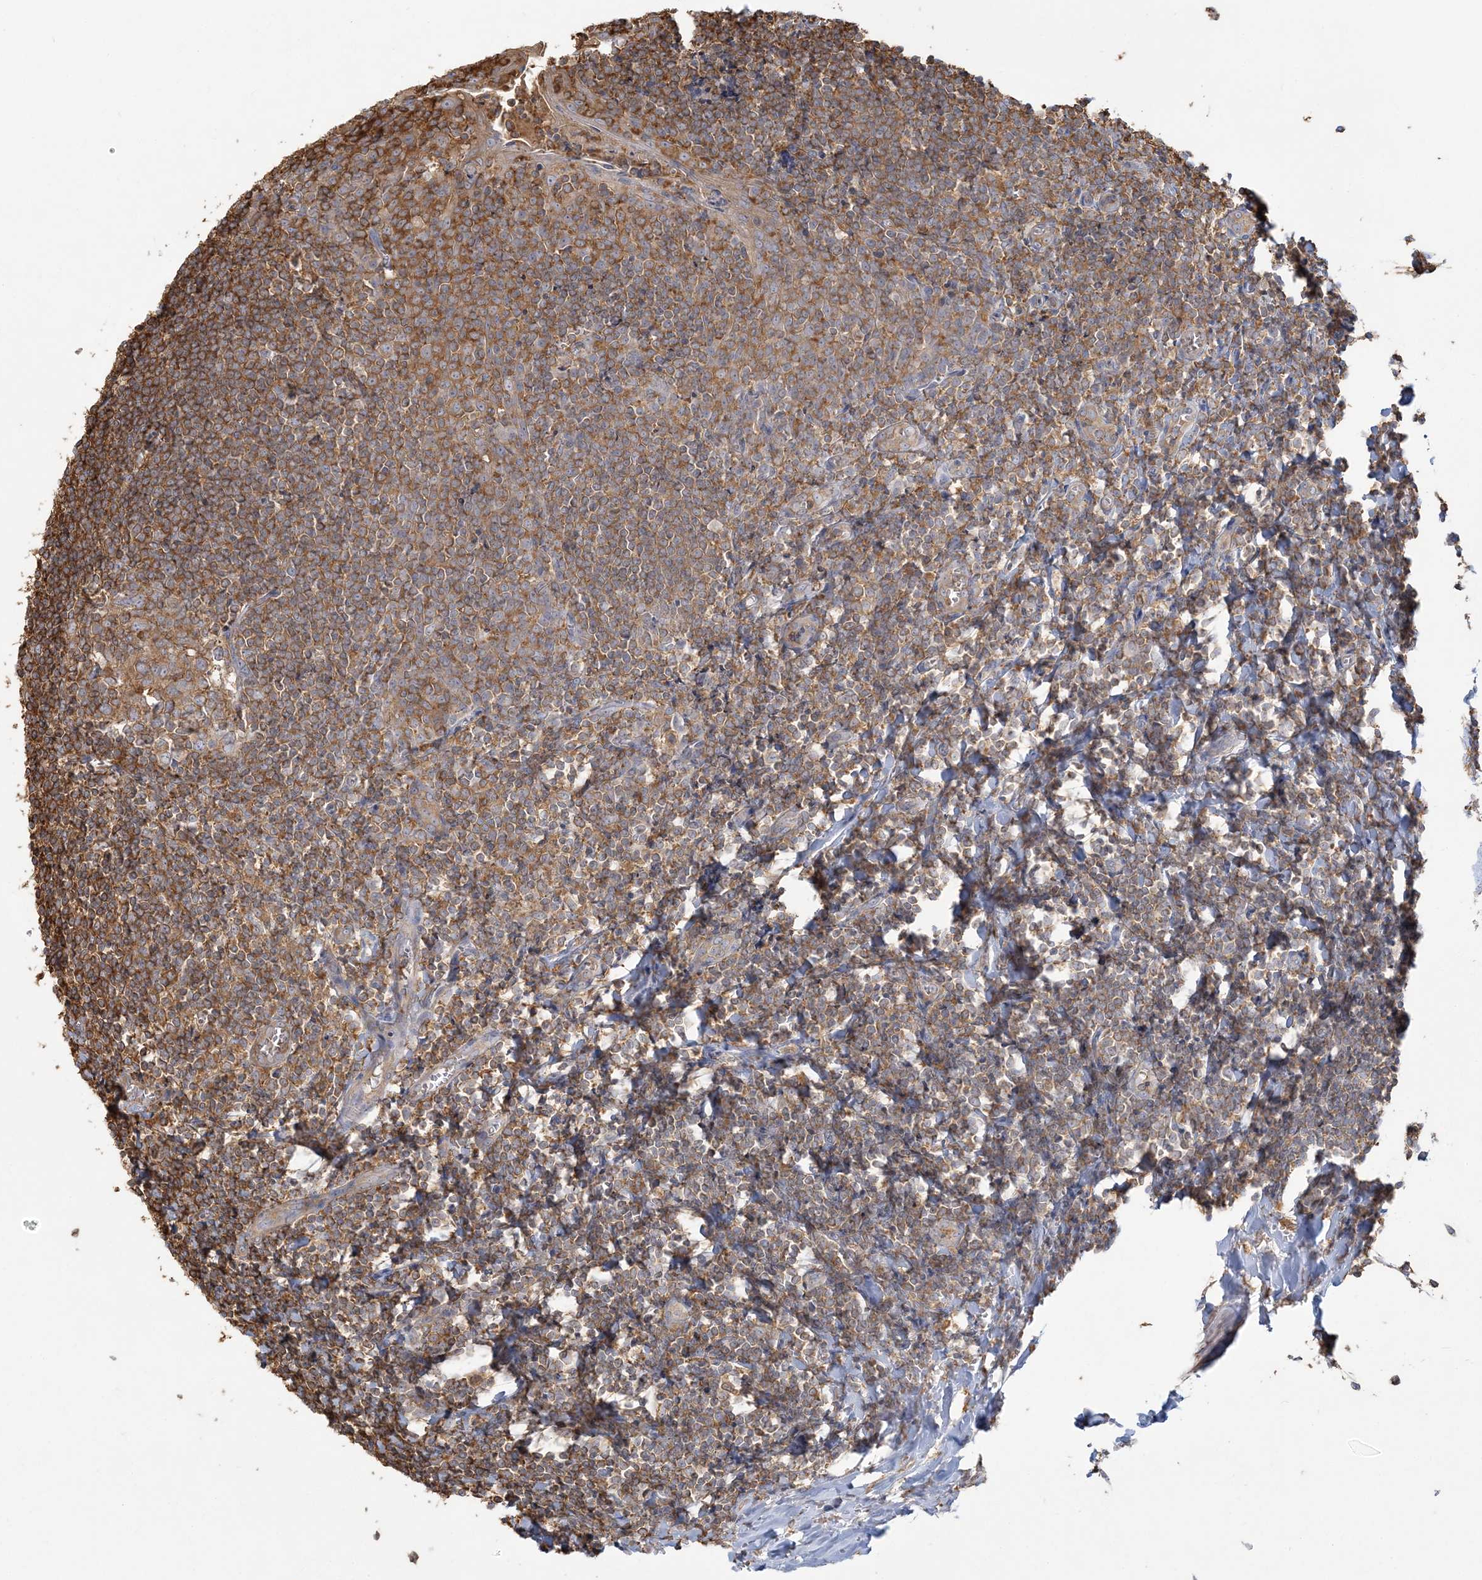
{"staining": {"intensity": "moderate", "quantity": ">75%", "location": "cytoplasmic/membranous"}, "tissue": "tonsil", "cell_type": "Germinal center cells", "image_type": "normal", "snomed": [{"axis": "morphology", "description": "Normal tissue, NOS"}, {"axis": "topography", "description": "Tonsil"}], "caption": "Tonsil stained for a protein (brown) shows moderate cytoplasmic/membranous positive expression in approximately >75% of germinal center cells.", "gene": "ANKS1A", "patient": {"sex": "male", "age": 27}}